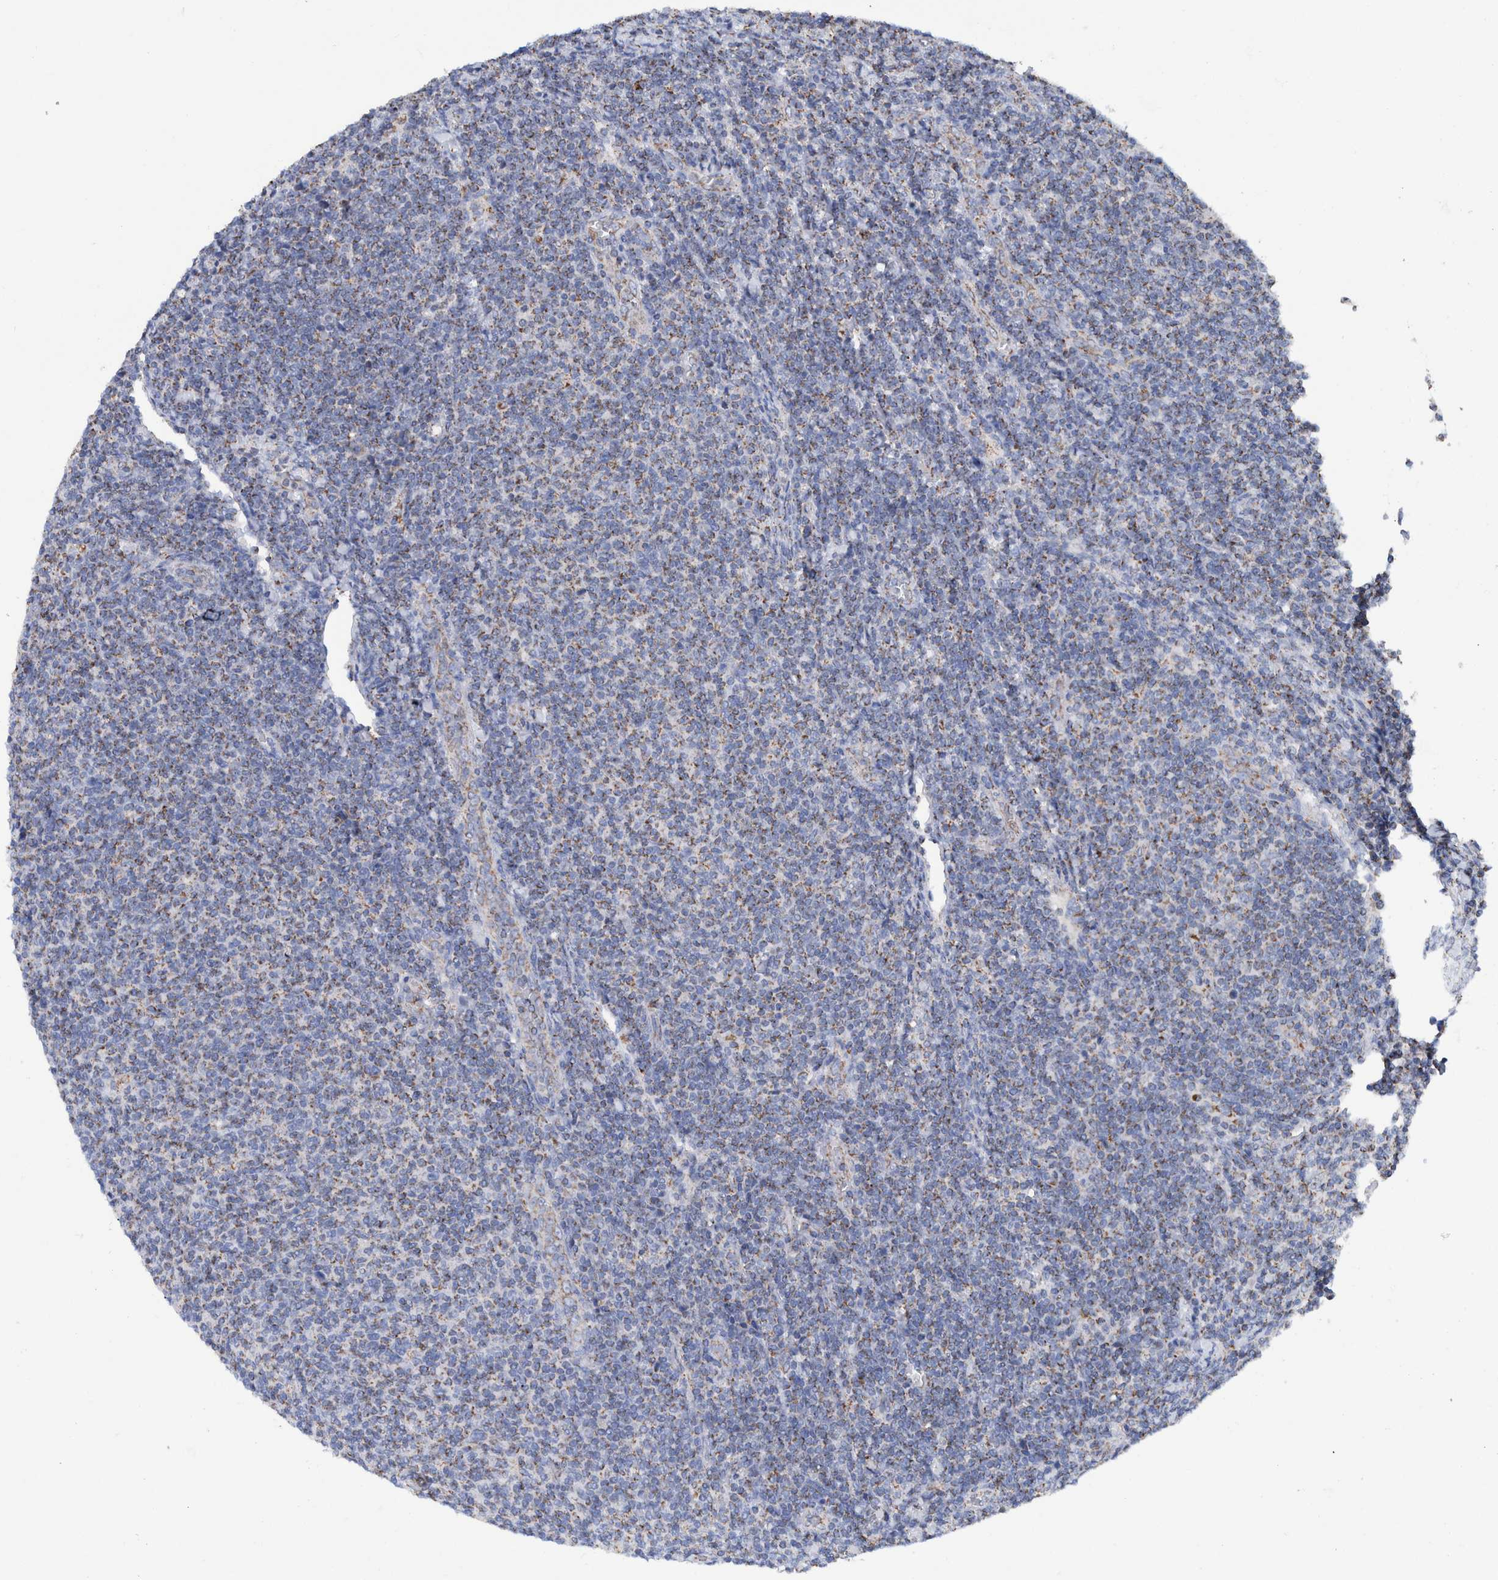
{"staining": {"intensity": "moderate", "quantity": "<25%", "location": "cytoplasmic/membranous"}, "tissue": "lymphoma", "cell_type": "Tumor cells", "image_type": "cancer", "snomed": [{"axis": "morphology", "description": "Malignant lymphoma, non-Hodgkin's type, Low grade"}, {"axis": "topography", "description": "Lymph node"}], "caption": "Malignant lymphoma, non-Hodgkin's type (low-grade) stained with immunohistochemistry (IHC) exhibits moderate cytoplasmic/membranous positivity in approximately <25% of tumor cells.", "gene": "DECR1", "patient": {"sex": "male", "age": 66}}